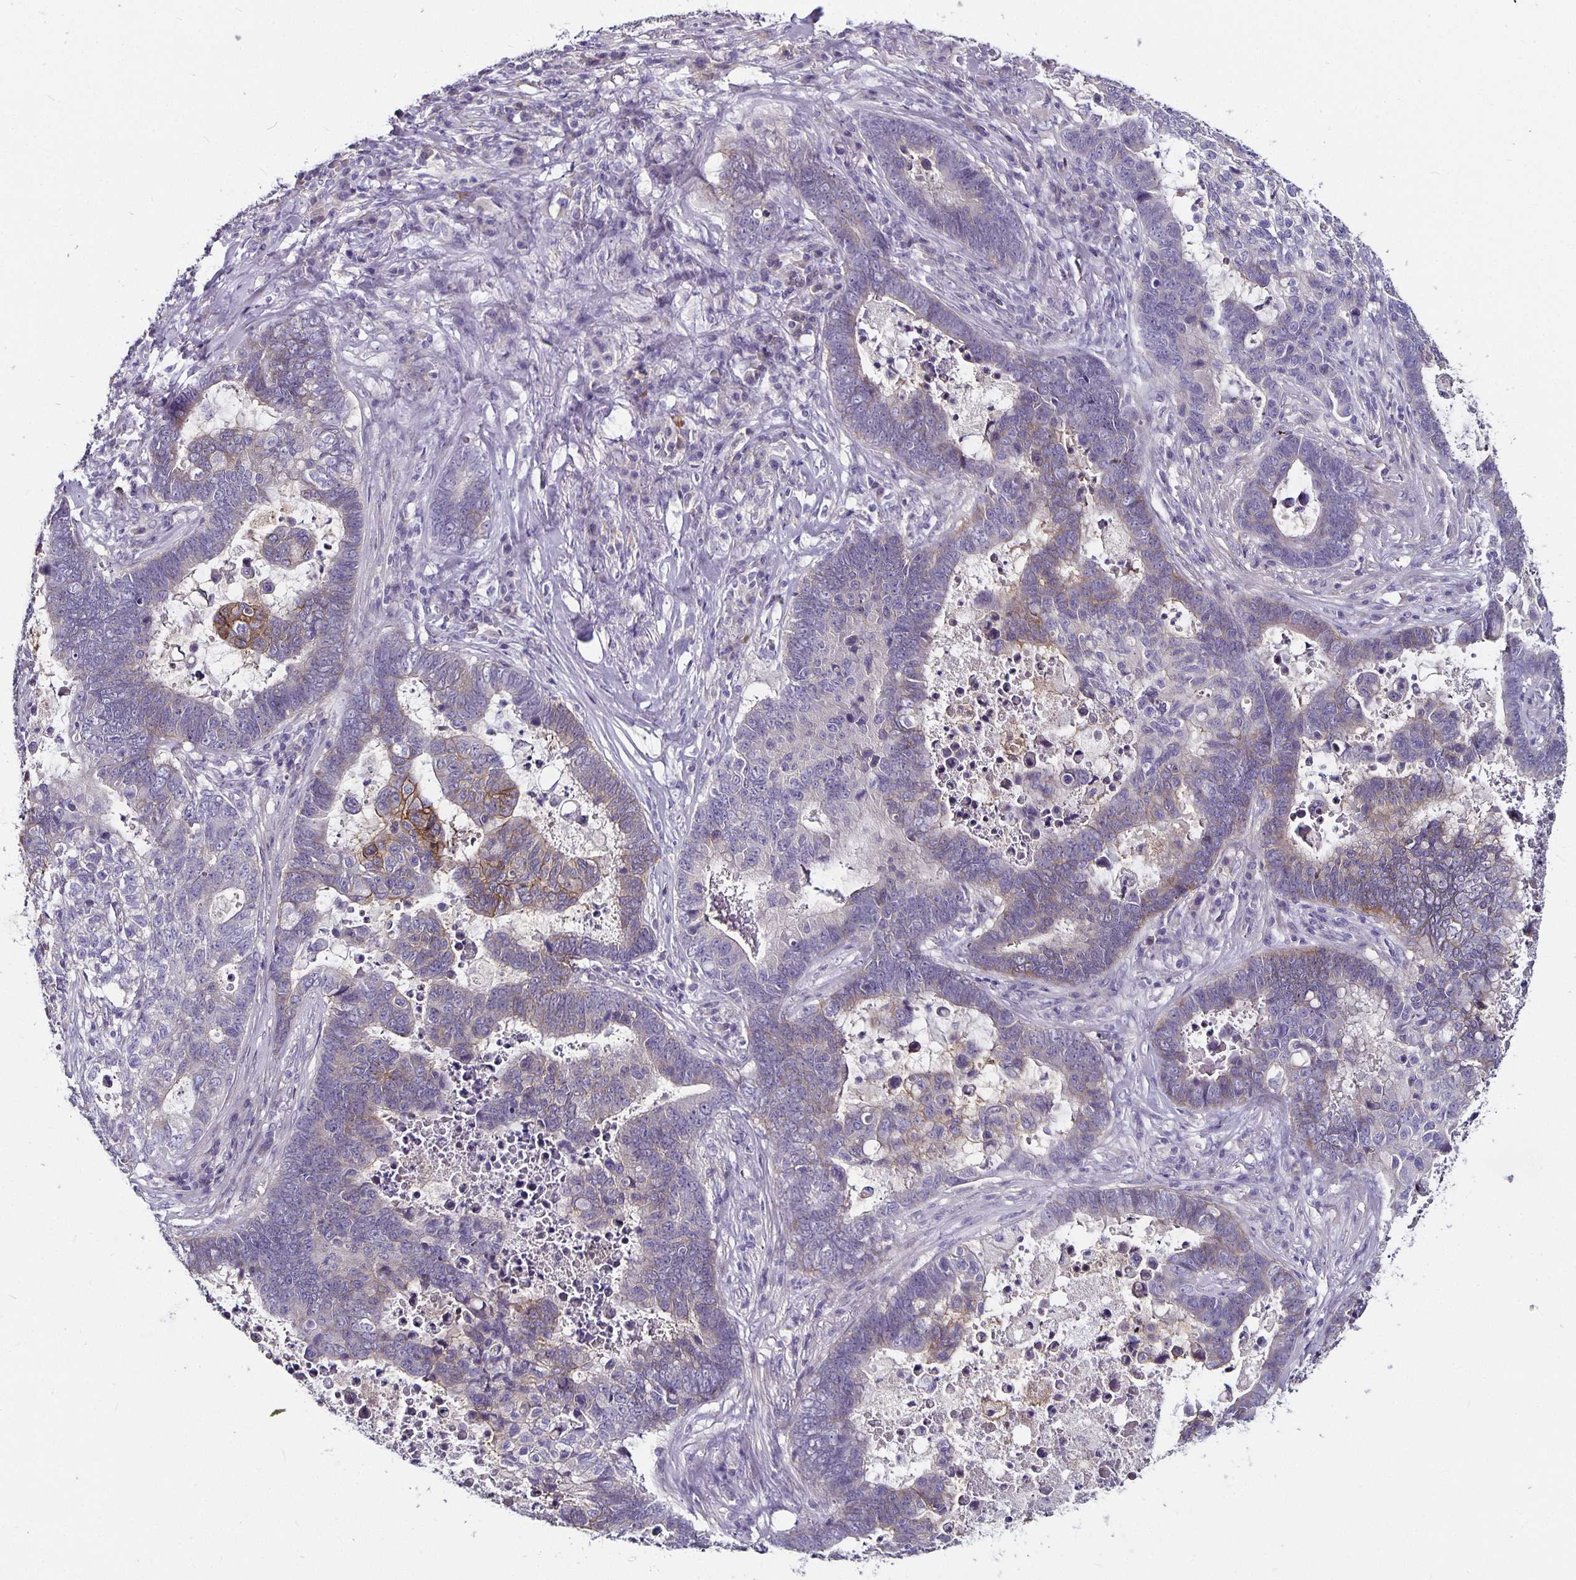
{"staining": {"intensity": "moderate", "quantity": "<25%", "location": "cytoplasmic/membranous"}, "tissue": "lung cancer", "cell_type": "Tumor cells", "image_type": "cancer", "snomed": [{"axis": "morphology", "description": "Aneuploidy"}, {"axis": "morphology", "description": "Adenocarcinoma, NOS"}, {"axis": "morphology", "description": "Adenocarcinoma primary or metastatic"}, {"axis": "topography", "description": "Lung"}], "caption": "A low amount of moderate cytoplasmic/membranous positivity is identified in approximately <25% of tumor cells in lung cancer tissue.", "gene": "CA12", "patient": {"sex": "female", "age": 75}}